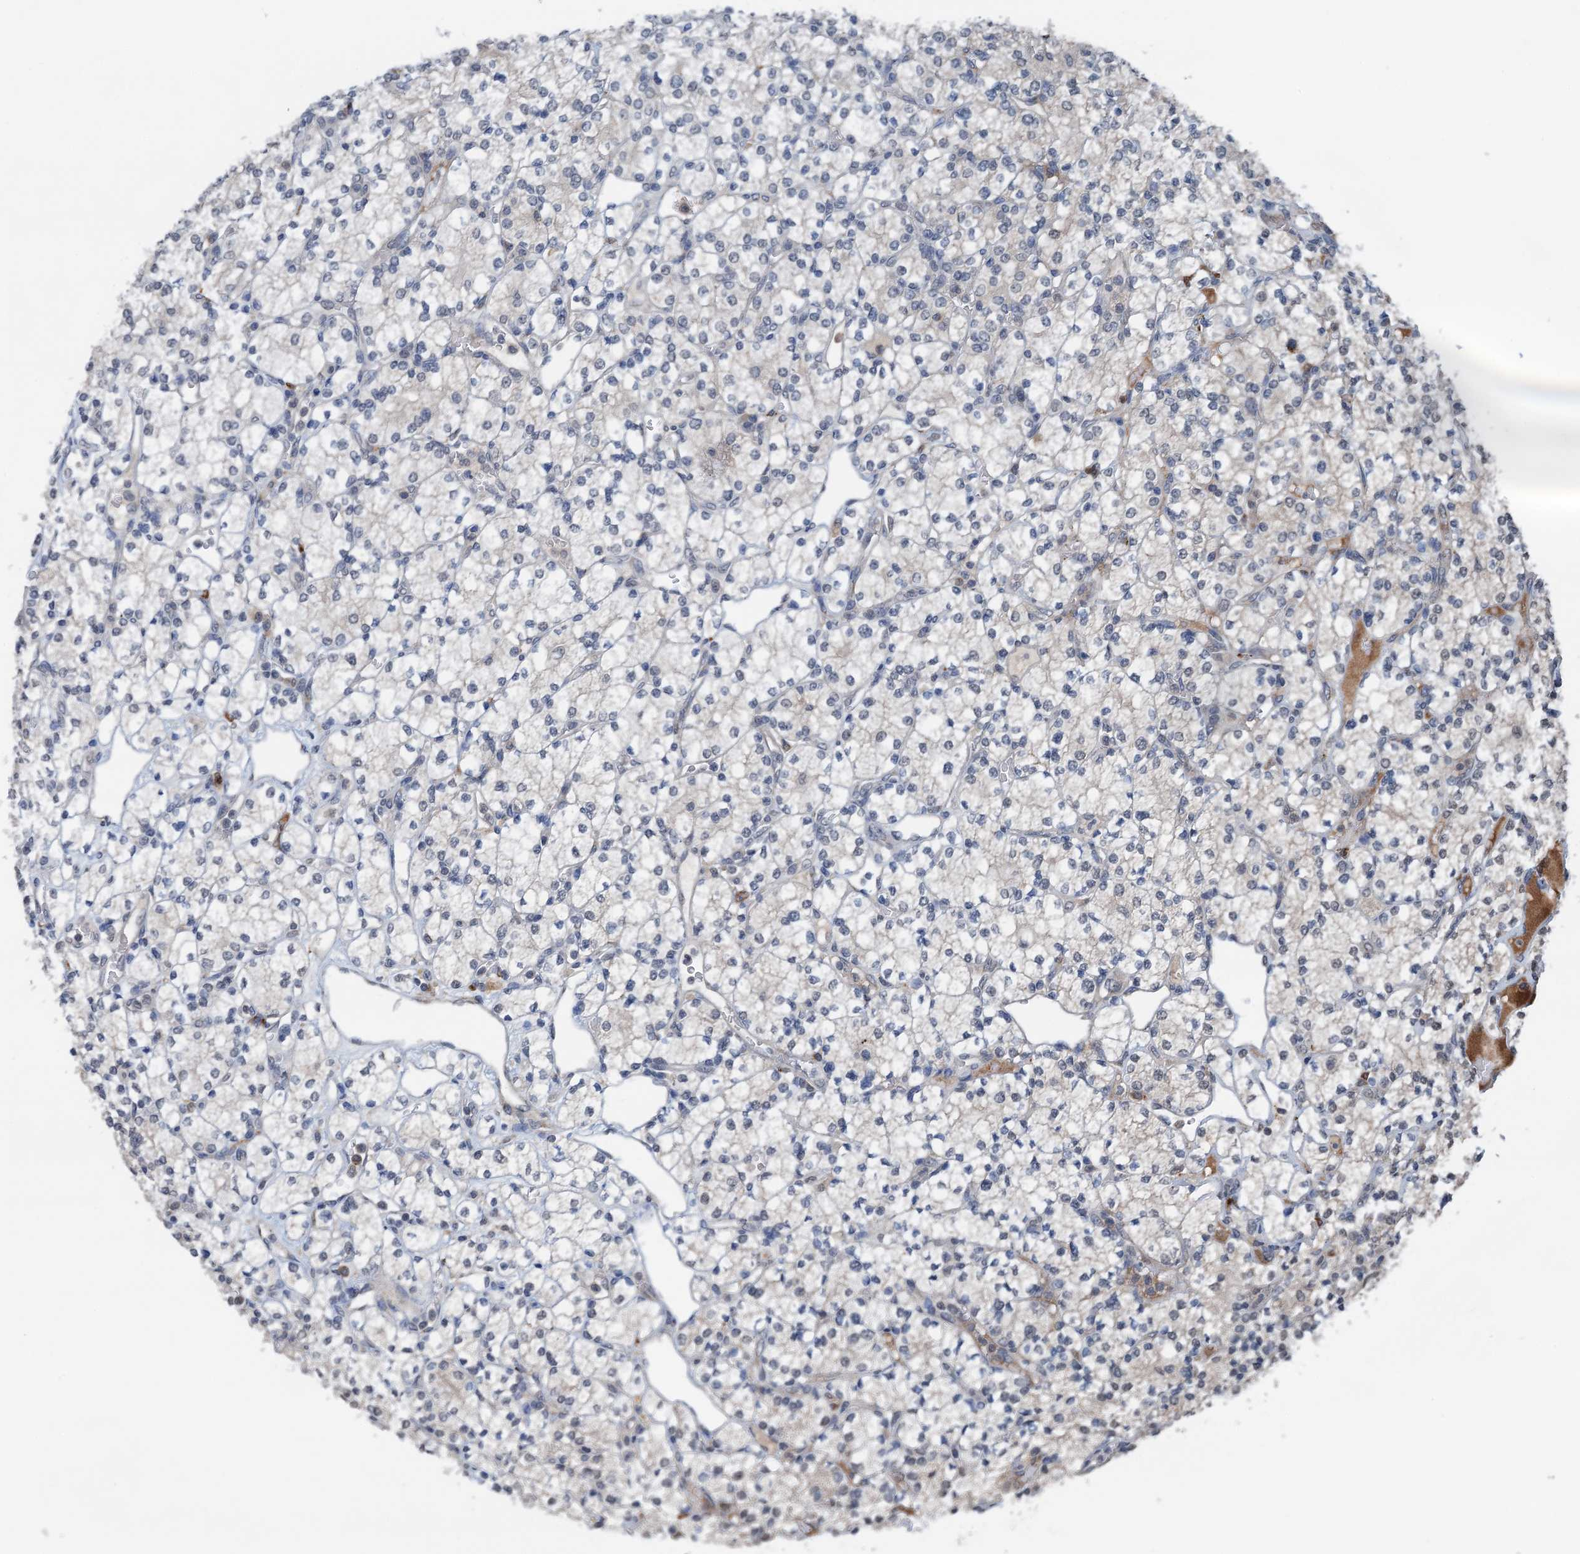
{"staining": {"intensity": "negative", "quantity": "none", "location": "none"}, "tissue": "renal cancer", "cell_type": "Tumor cells", "image_type": "cancer", "snomed": [{"axis": "morphology", "description": "Adenocarcinoma, NOS"}, {"axis": "topography", "description": "Kidney"}], "caption": "Tumor cells show no significant positivity in renal cancer (adenocarcinoma).", "gene": "SHLD1", "patient": {"sex": "male", "age": 77}}